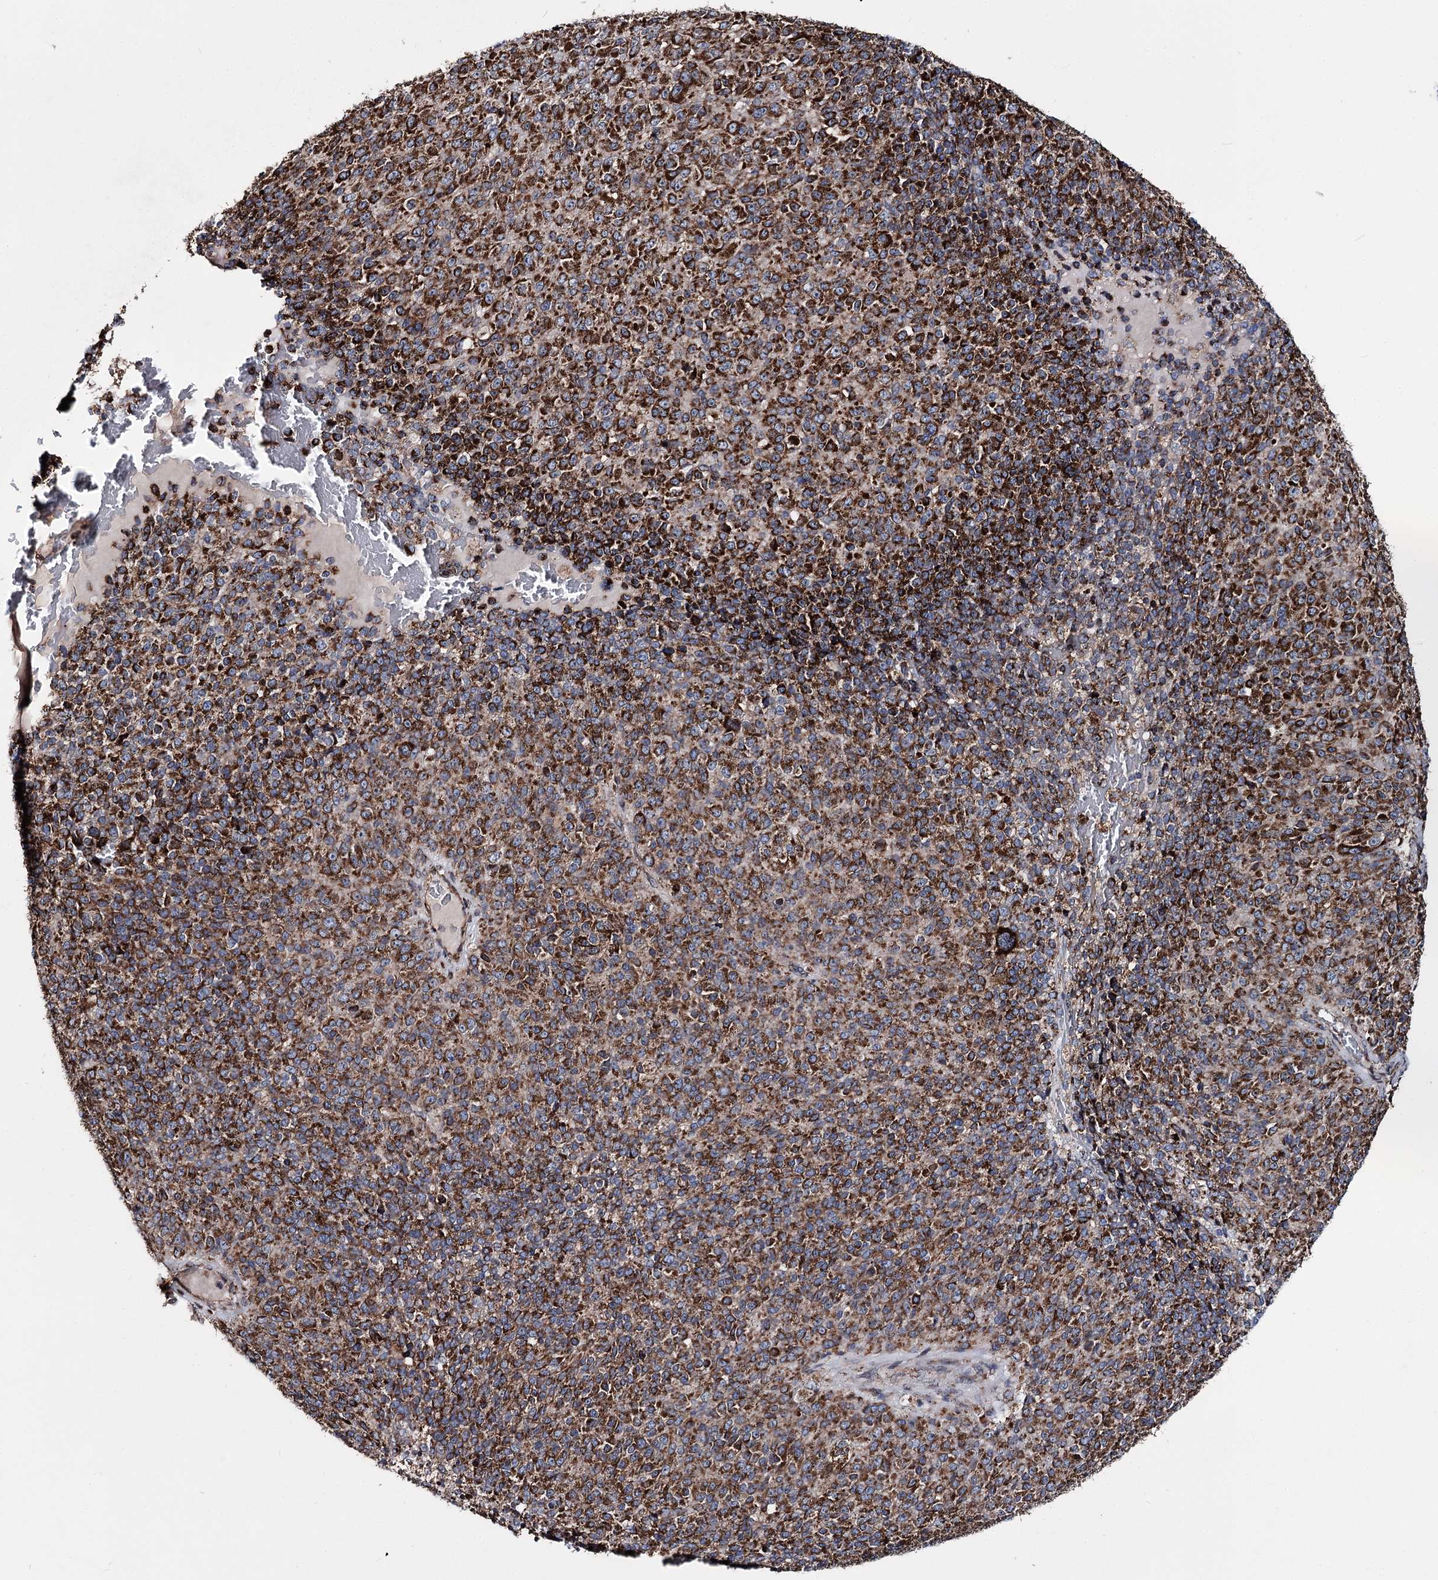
{"staining": {"intensity": "strong", "quantity": ">75%", "location": "cytoplasmic/membranous"}, "tissue": "melanoma", "cell_type": "Tumor cells", "image_type": "cancer", "snomed": [{"axis": "morphology", "description": "Malignant melanoma, Metastatic site"}, {"axis": "topography", "description": "Brain"}], "caption": "A brown stain shows strong cytoplasmic/membranous expression of a protein in human malignant melanoma (metastatic site) tumor cells.", "gene": "MSANTD2", "patient": {"sex": "female", "age": 56}}